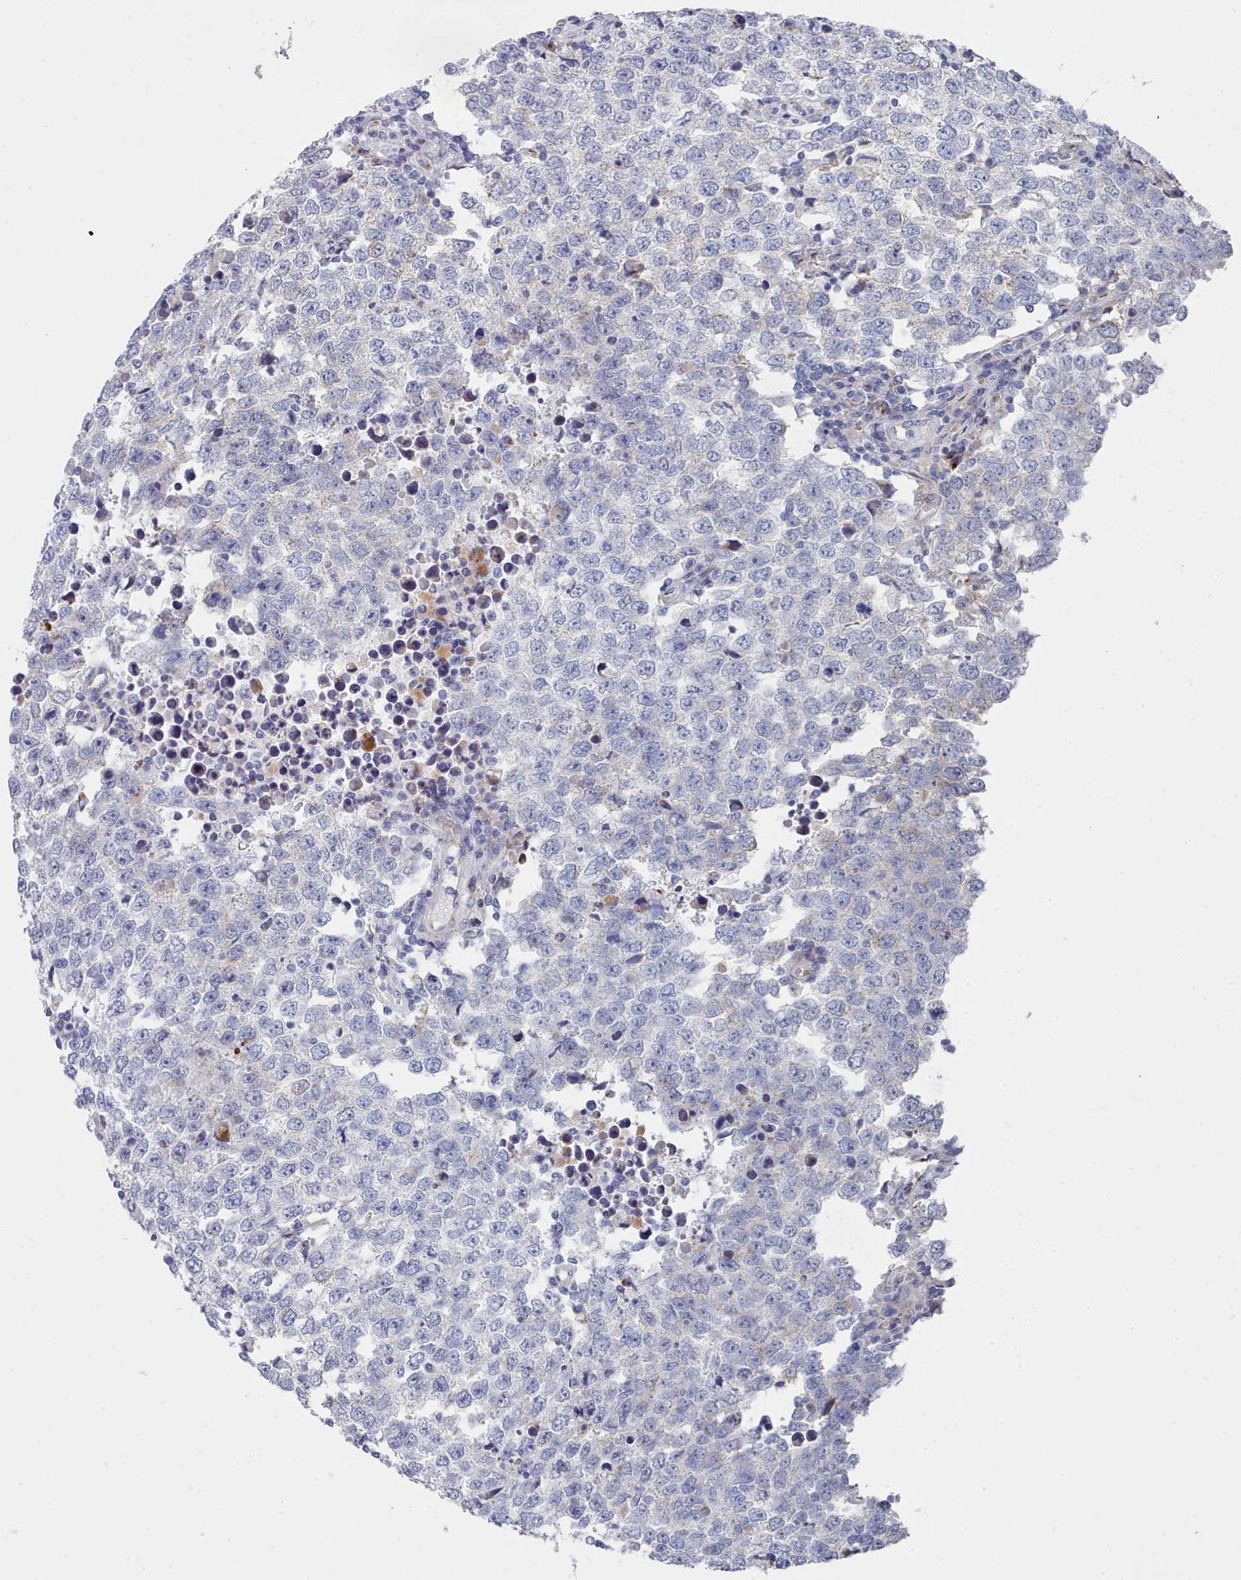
{"staining": {"intensity": "negative", "quantity": "none", "location": "none"}, "tissue": "testis cancer", "cell_type": "Tumor cells", "image_type": "cancer", "snomed": [{"axis": "morphology", "description": "Seminoma, NOS"}, {"axis": "morphology", "description": "Carcinoma, Embryonal, NOS"}, {"axis": "topography", "description": "Testis"}], "caption": "Protein analysis of testis cancer displays no significant staining in tumor cells. (DAB (3,3'-diaminobenzidine) IHC visualized using brightfield microscopy, high magnification).", "gene": "PDE4C", "patient": {"sex": "male", "age": 28}}